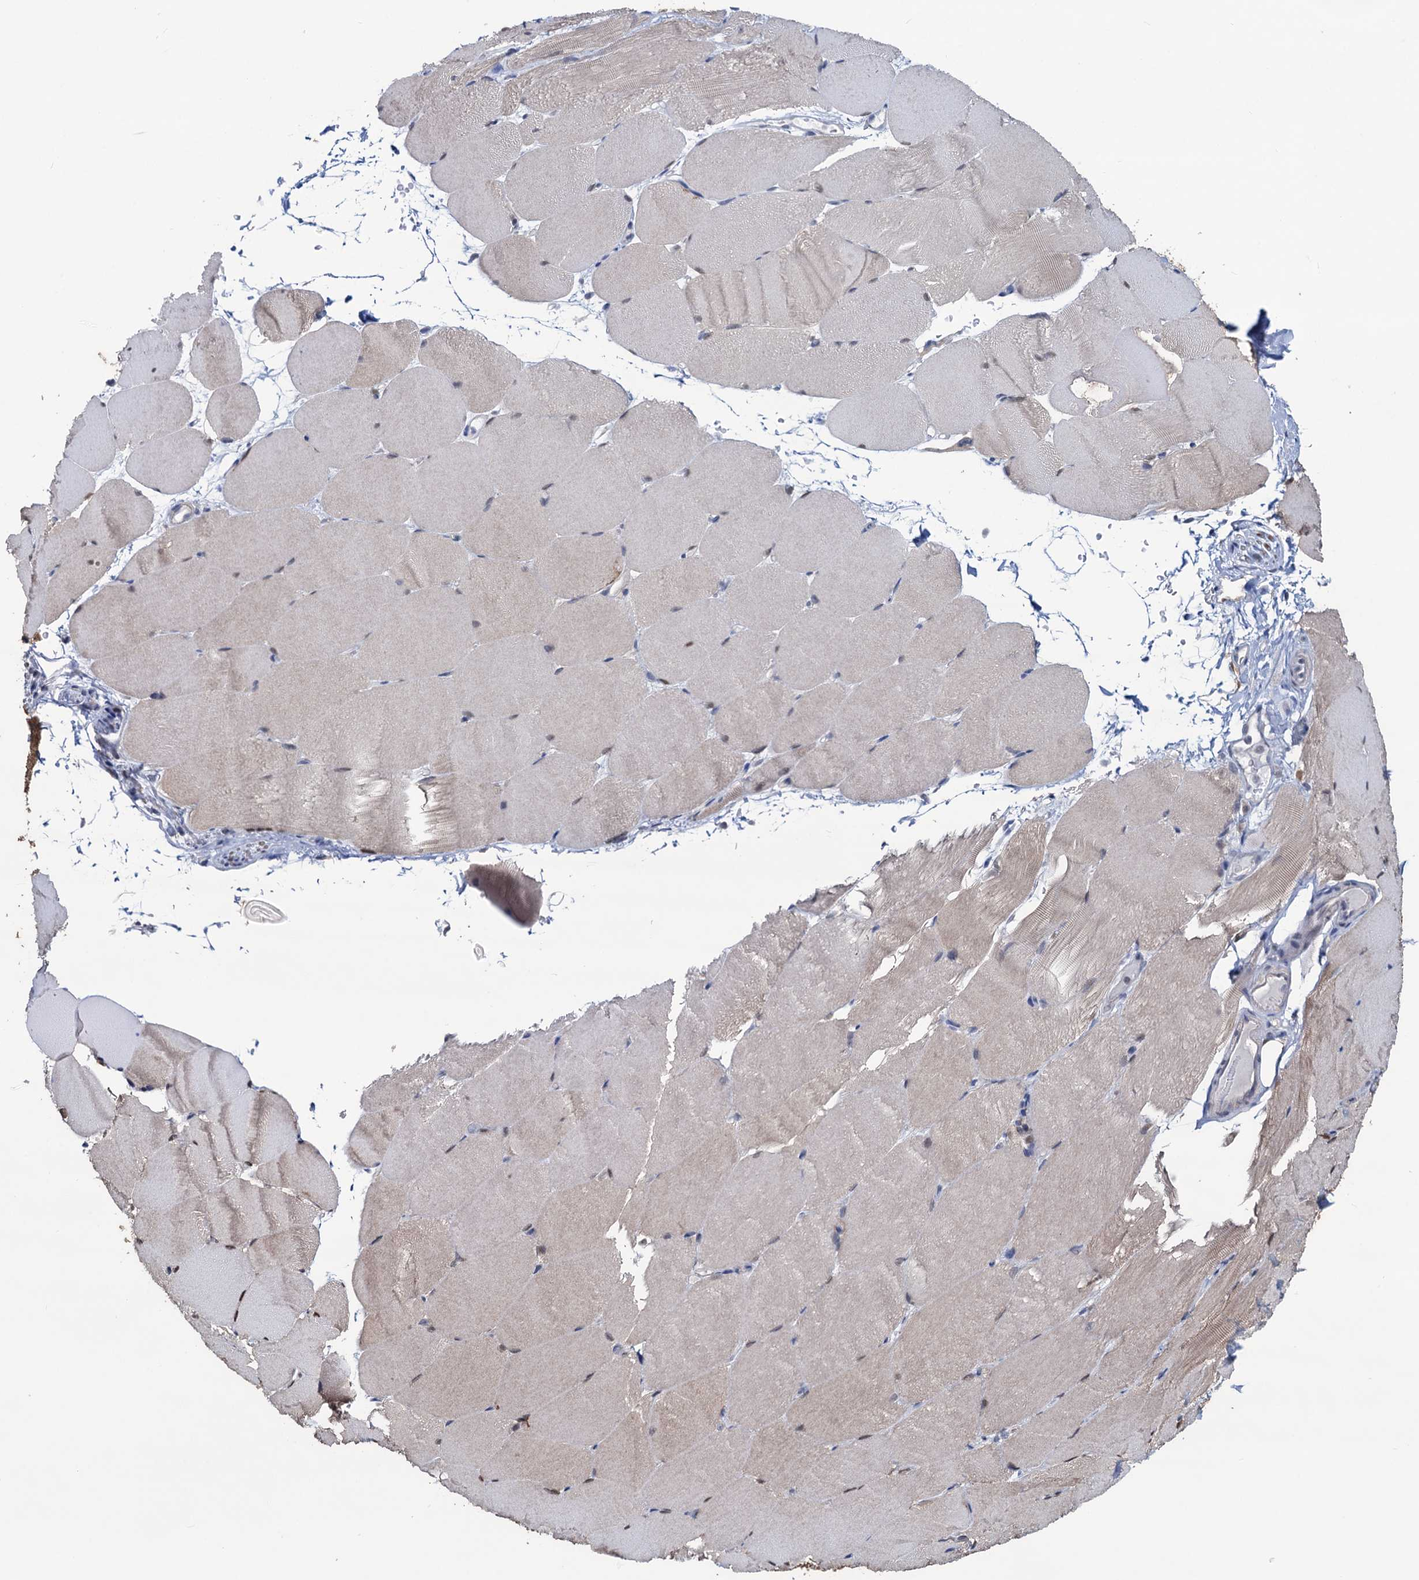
{"staining": {"intensity": "weak", "quantity": "<25%", "location": "cytoplasmic/membranous,nuclear"}, "tissue": "skeletal muscle", "cell_type": "Myocytes", "image_type": "normal", "snomed": [{"axis": "morphology", "description": "Normal tissue, NOS"}, {"axis": "topography", "description": "Skeletal muscle"}, {"axis": "topography", "description": "Parathyroid gland"}], "caption": "There is no significant expression in myocytes of skeletal muscle. (IHC, brightfield microscopy, high magnification).", "gene": "RTKN2", "patient": {"sex": "female", "age": 37}}